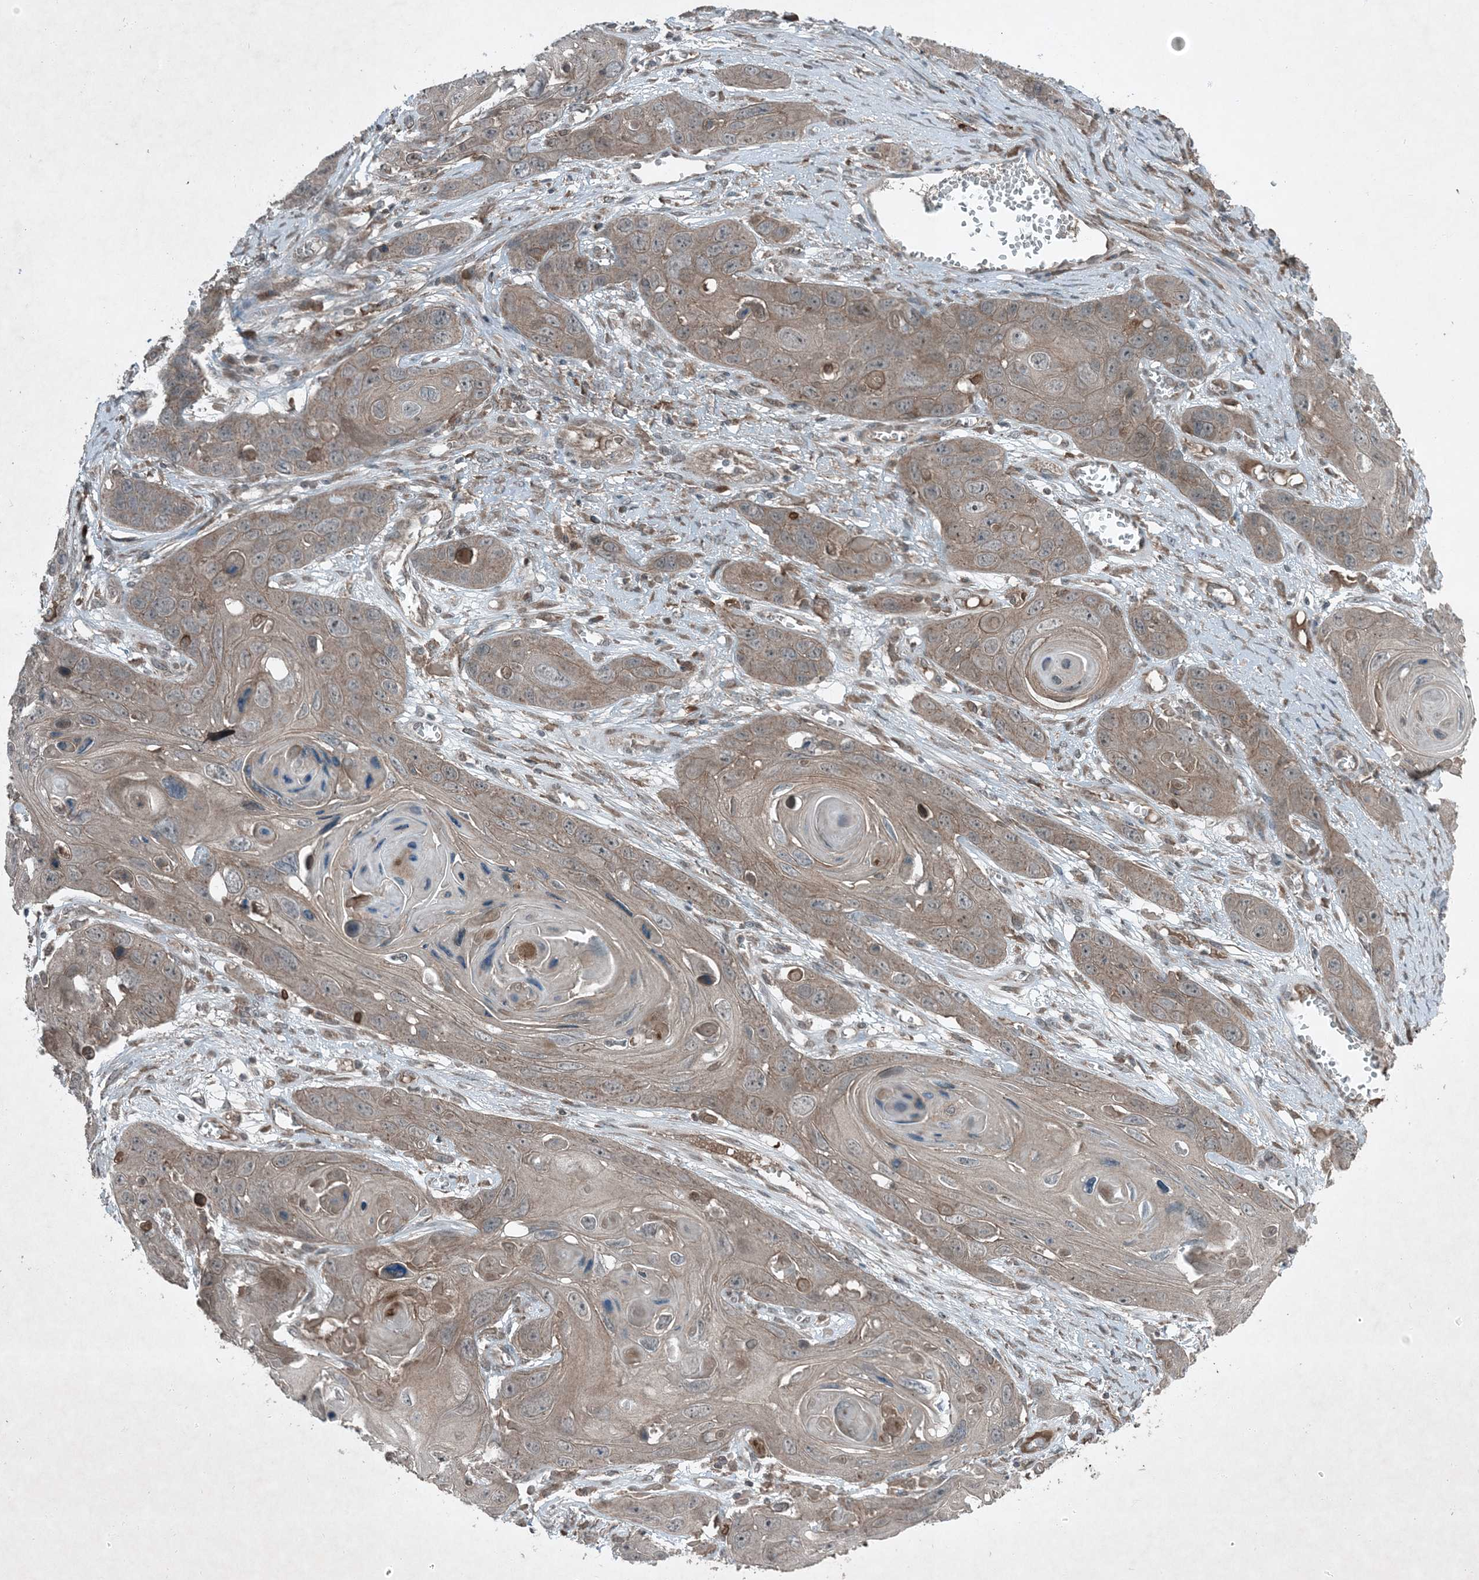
{"staining": {"intensity": "weak", "quantity": "<25%", "location": "cytoplasmic/membranous"}, "tissue": "skin cancer", "cell_type": "Tumor cells", "image_type": "cancer", "snomed": [{"axis": "morphology", "description": "Squamous cell carcinoma, NOS"}, {"axis": "topography", "description": "Skin"}], "caption": "An immunohistochemistry image of squamous cell carcinoma (skin) is shown. There is no staining in tumor cells of squamous cell carcinoma (skin). Nuclei are stained in blue.", "gene": "MDN1", "patient": {"sex": "male", "age": 55}}